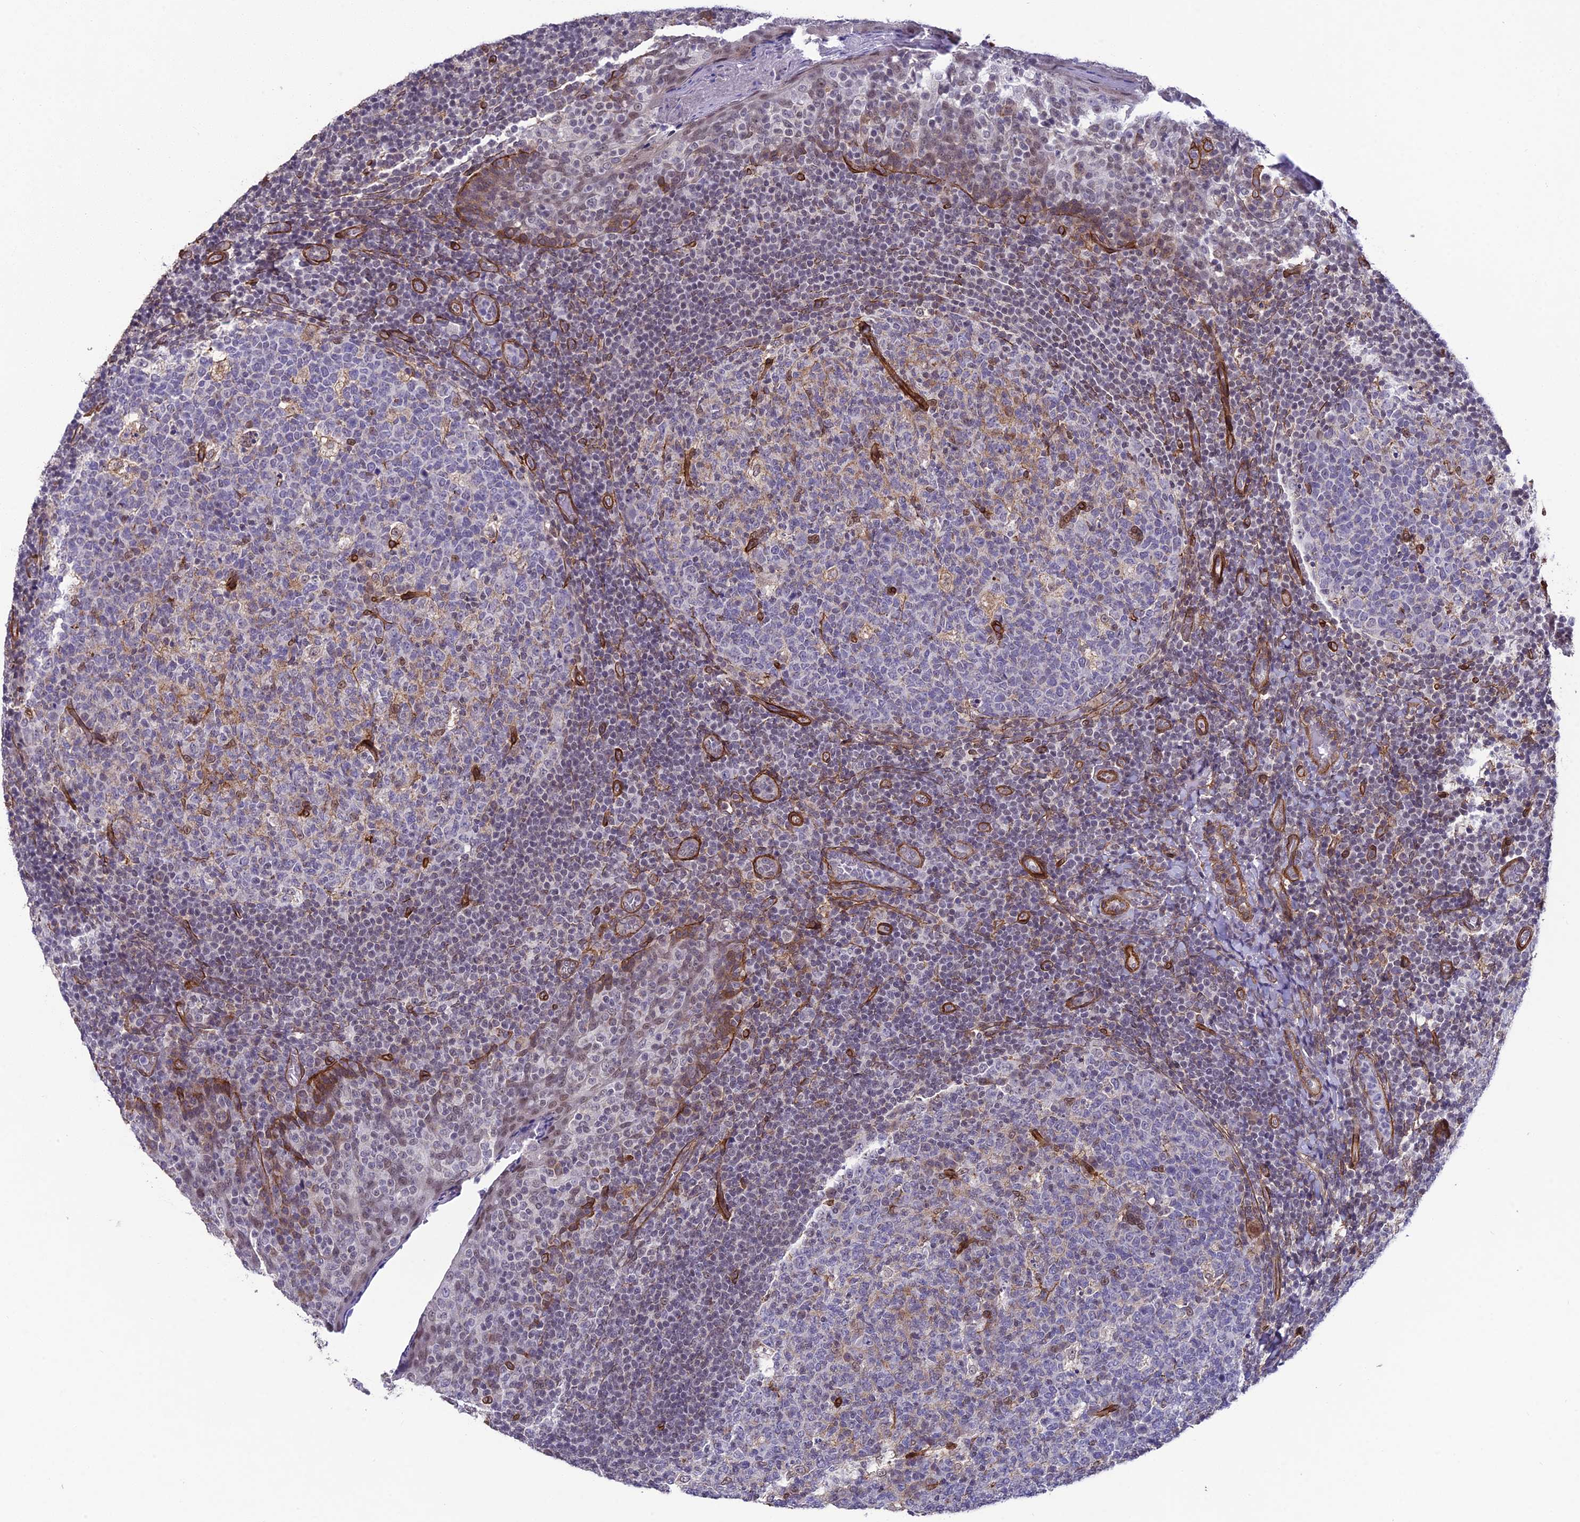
{"staining": {"intensity": "weak", "quantity": "<25%", "location": "nuclear"}, "tissue": "tonsil", "cell_type": "Germinal center cells", "image_type": "normal", "snomed": [{"axis": "morphology", "description": "Normal tissue, NOS"}, {"axis": "topography", "description": "Tonsil"}], "caption": "This image is of benign tonsil stained with immunohistochemistry to label a protein in brown with the nuclei are counter-stained blue. There is no expression in germinal center cells. The staining was performed using DAB (3,3'-diaminobenzidine) to visualize the protein expression in brown, while the nuclei were stained in blue with hematoxylin (Magnification: 20x).", "gene": "TNS1", "patient": {"sex": "female", "age": 19}}